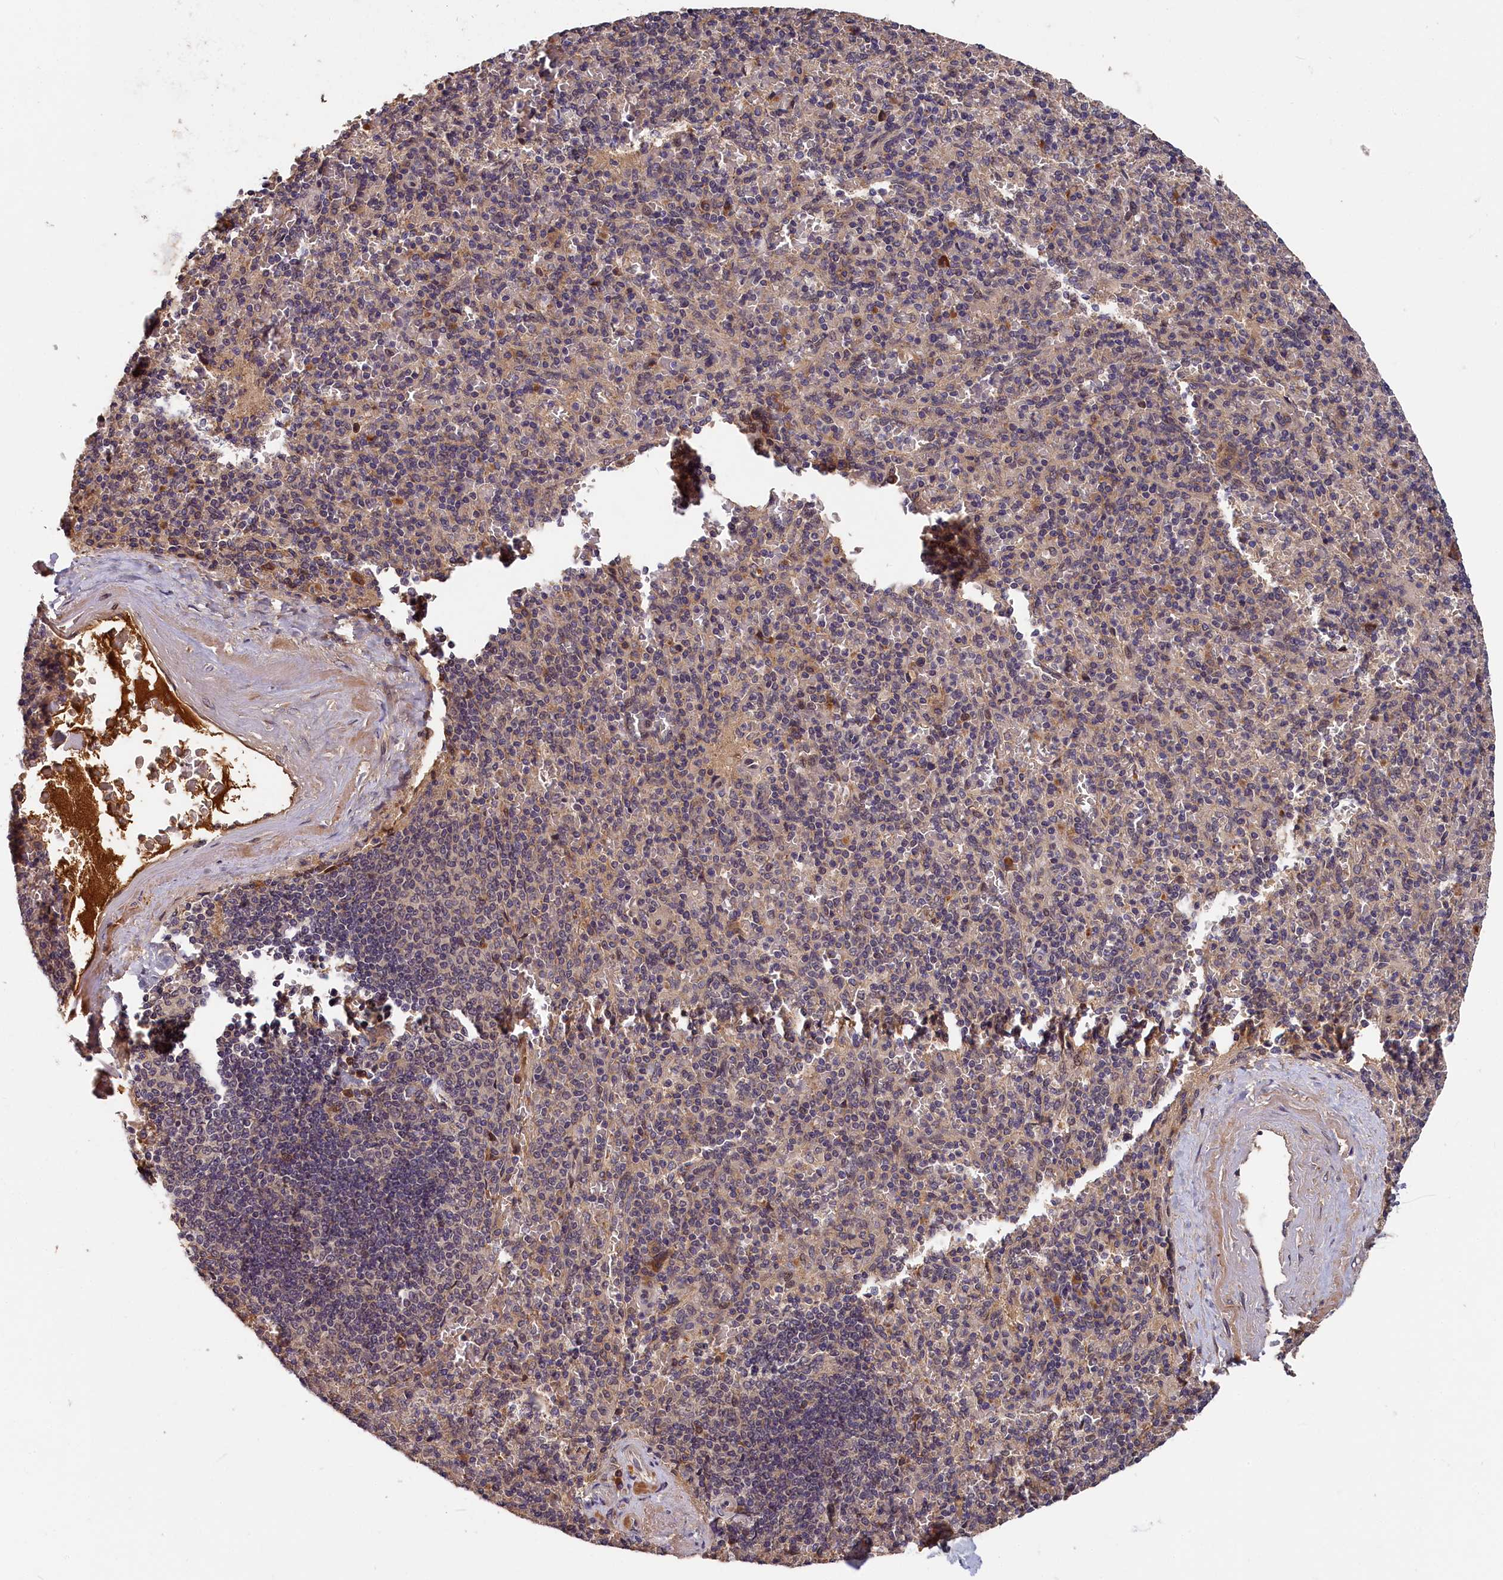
{"staining": {"intensity": "weak", "quantity": "<25%", "location": "cytoplasmic/membranous"}, "tissue": "spleen", "cell_type": "Cells in red pulp", "image_type": "normal", "snomed": [{"axis": "morphology", "description": "Normal tissue, NOS"}, {"axis": "topography", "description": "Spleen"}], "caption": "Cells in red pulp show no significant positivity in unremarkable spleen. Brightfield microscopy of IHC stained with DAB (brown) and hematoxylin (blue), captured at high magnification.", "gene": "ITIH1", "patient": {"sex": "male", "age": 82}}